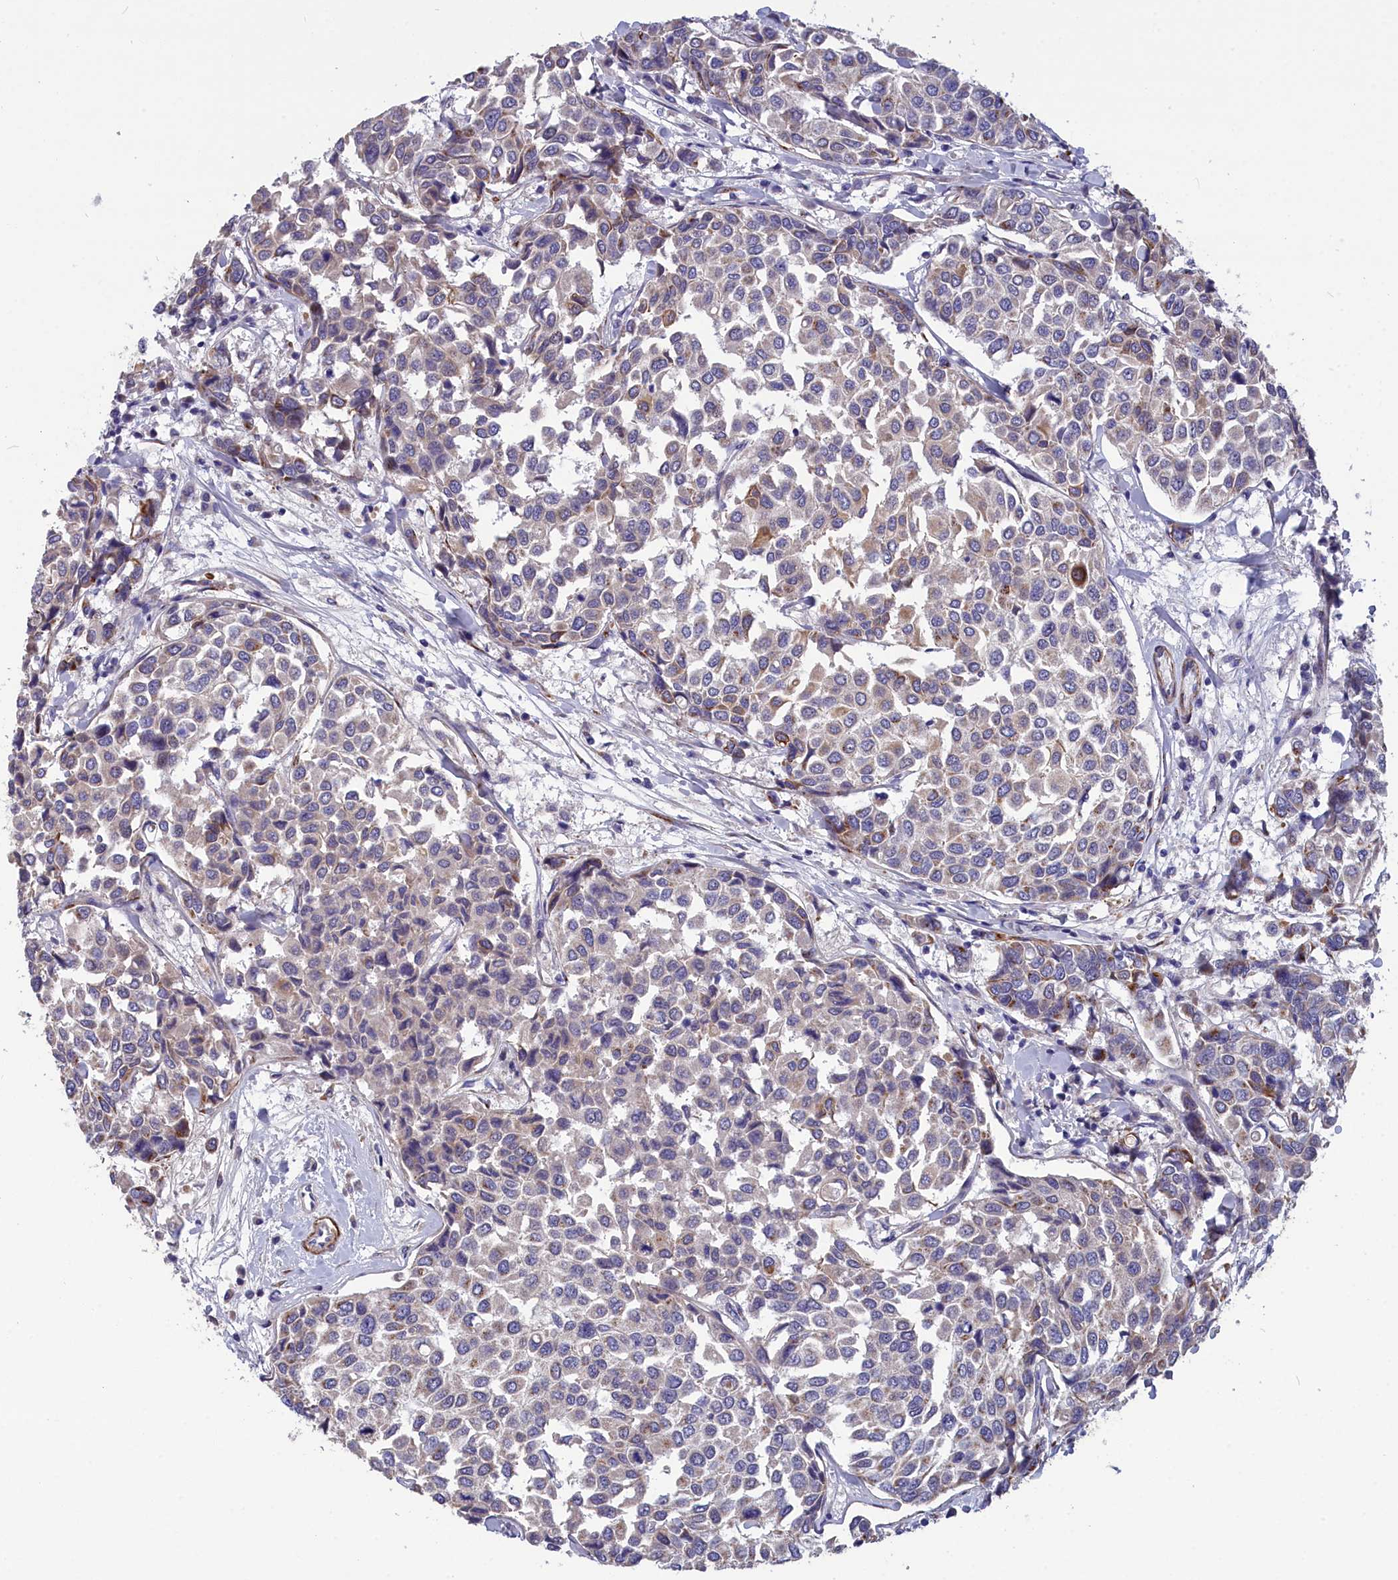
{"staining": {"intensity": "weak", "quantity": "<25%", "location": "cytoplasmic/membranous"}, "tissue": "breast cancer", "cell_type": "Tumor cells", "image_type": "cancer", "snomed": [{"axis": "morphology", "description": "Duct carcinoma"}, {"axis": "topography", "description": "Breast"}], "caption": "A photomicrograph of breast cancer (intraductal carcinoma) stained for a protein exhibits no brown staining in tumor cells. (DAB (3,3'-diaminobenzidine) IHC, high magnification).", "gene": "TUBGCP4", "patient": {"sex": "female", "age": 55}}